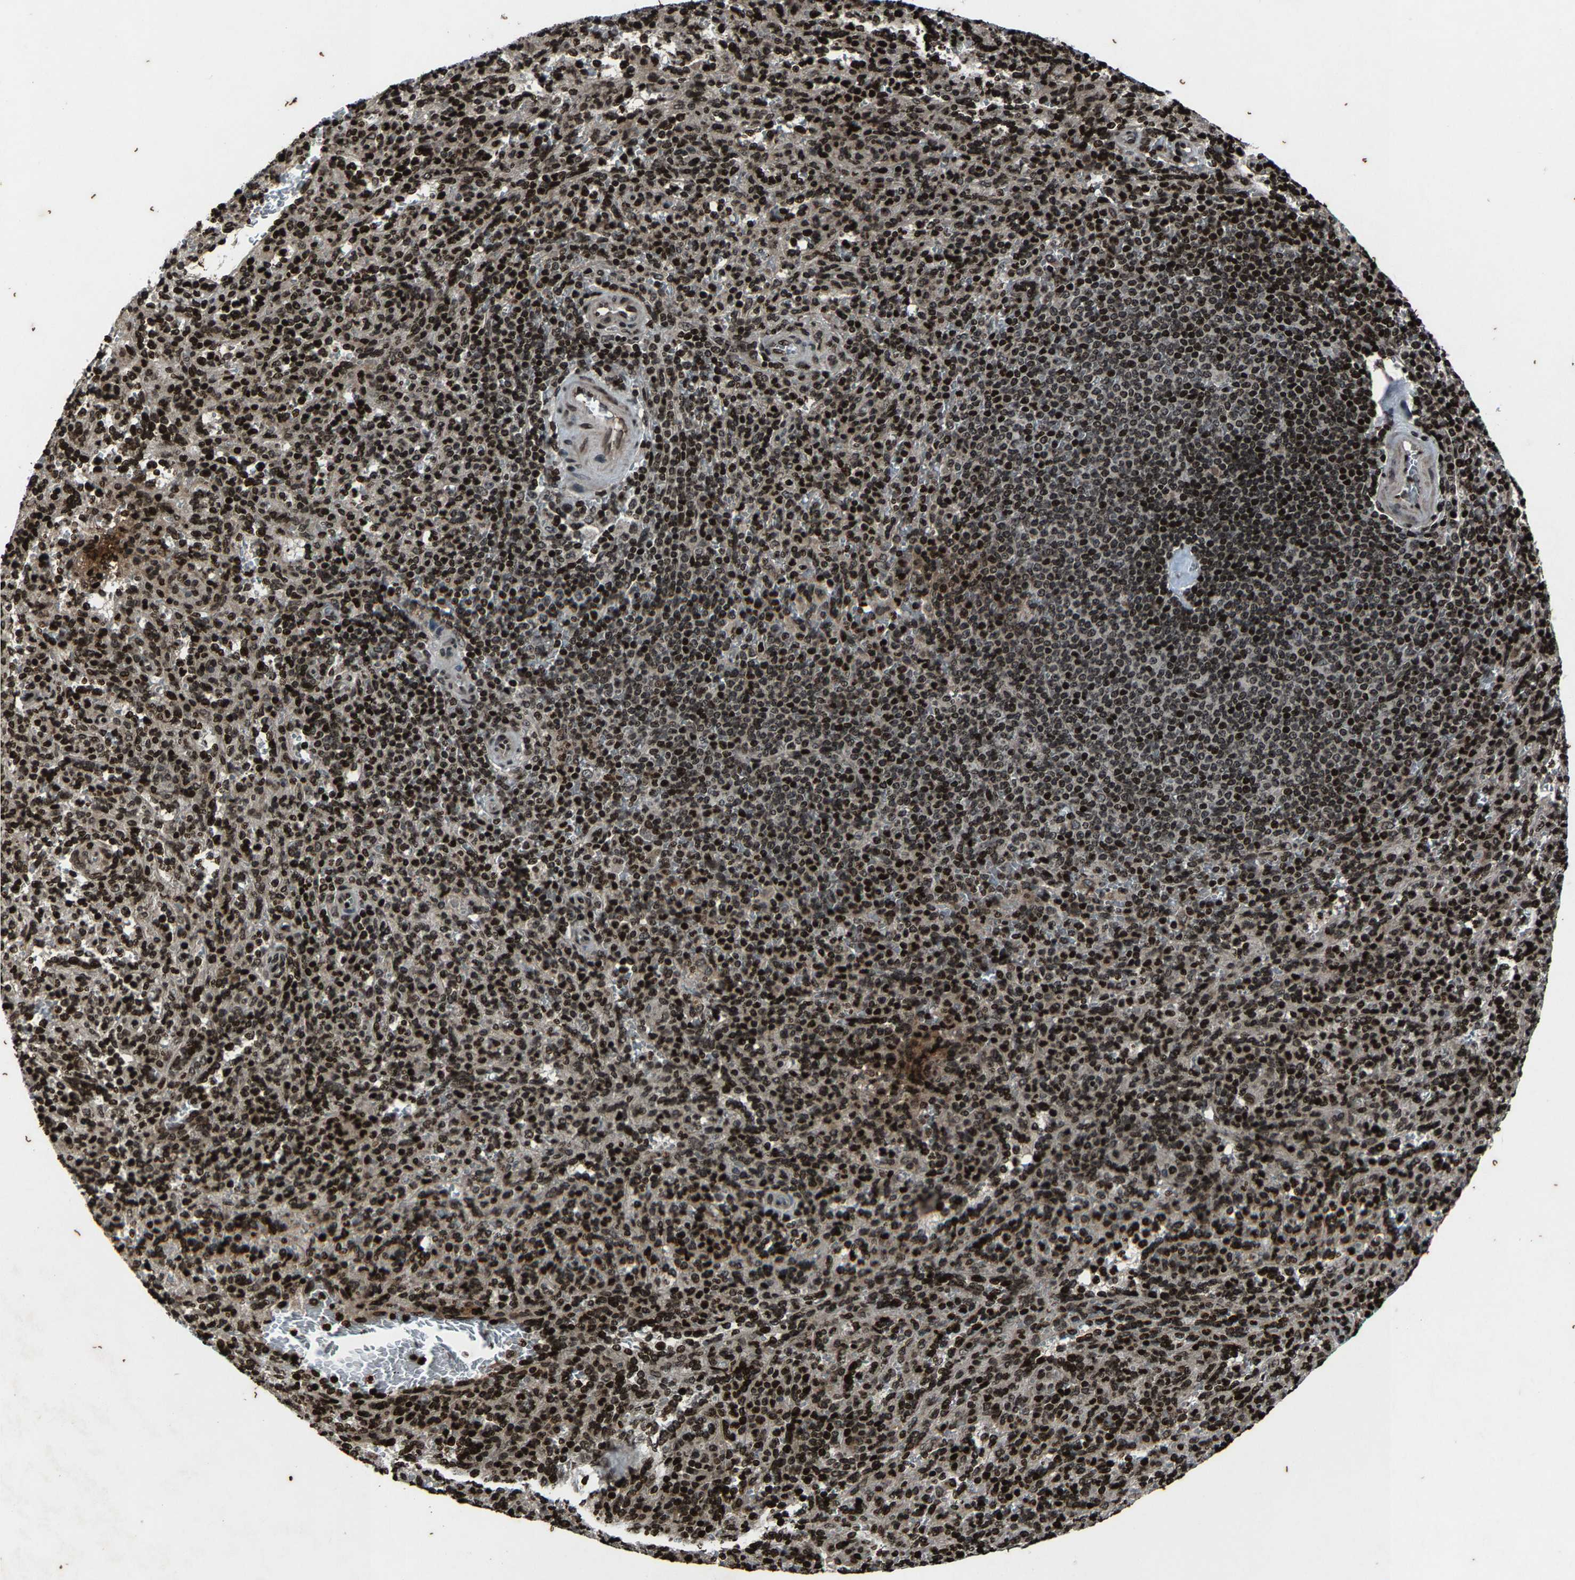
{"staining": {"intensity": "strong", "quantity": ">75%", "location": "nuclear"}, "tissue": "spleen", "cell_type": "Cells in red pulp", "image_type": "normal", "snomed": [{"axis": "morphology", "description": "Normal tissue, NOS"}, {"axis": "topography", "description": "Spleen"}], "caption": "High-magnification brightfield microscopy of benign spleen stained with DAB (3,3'-diaminobenzidine) (brown) and counterstained with hematoxylin (blue). cells in red pulp exhibit strong nuclear positivity is present in about>75% of cells. (DAB (3,3'-diaminobenzidine) IHC, brown staining for protein, blue staining for nuclei).", "gene": "H4C1", "patient": {"sex": "male", "age": 36}}